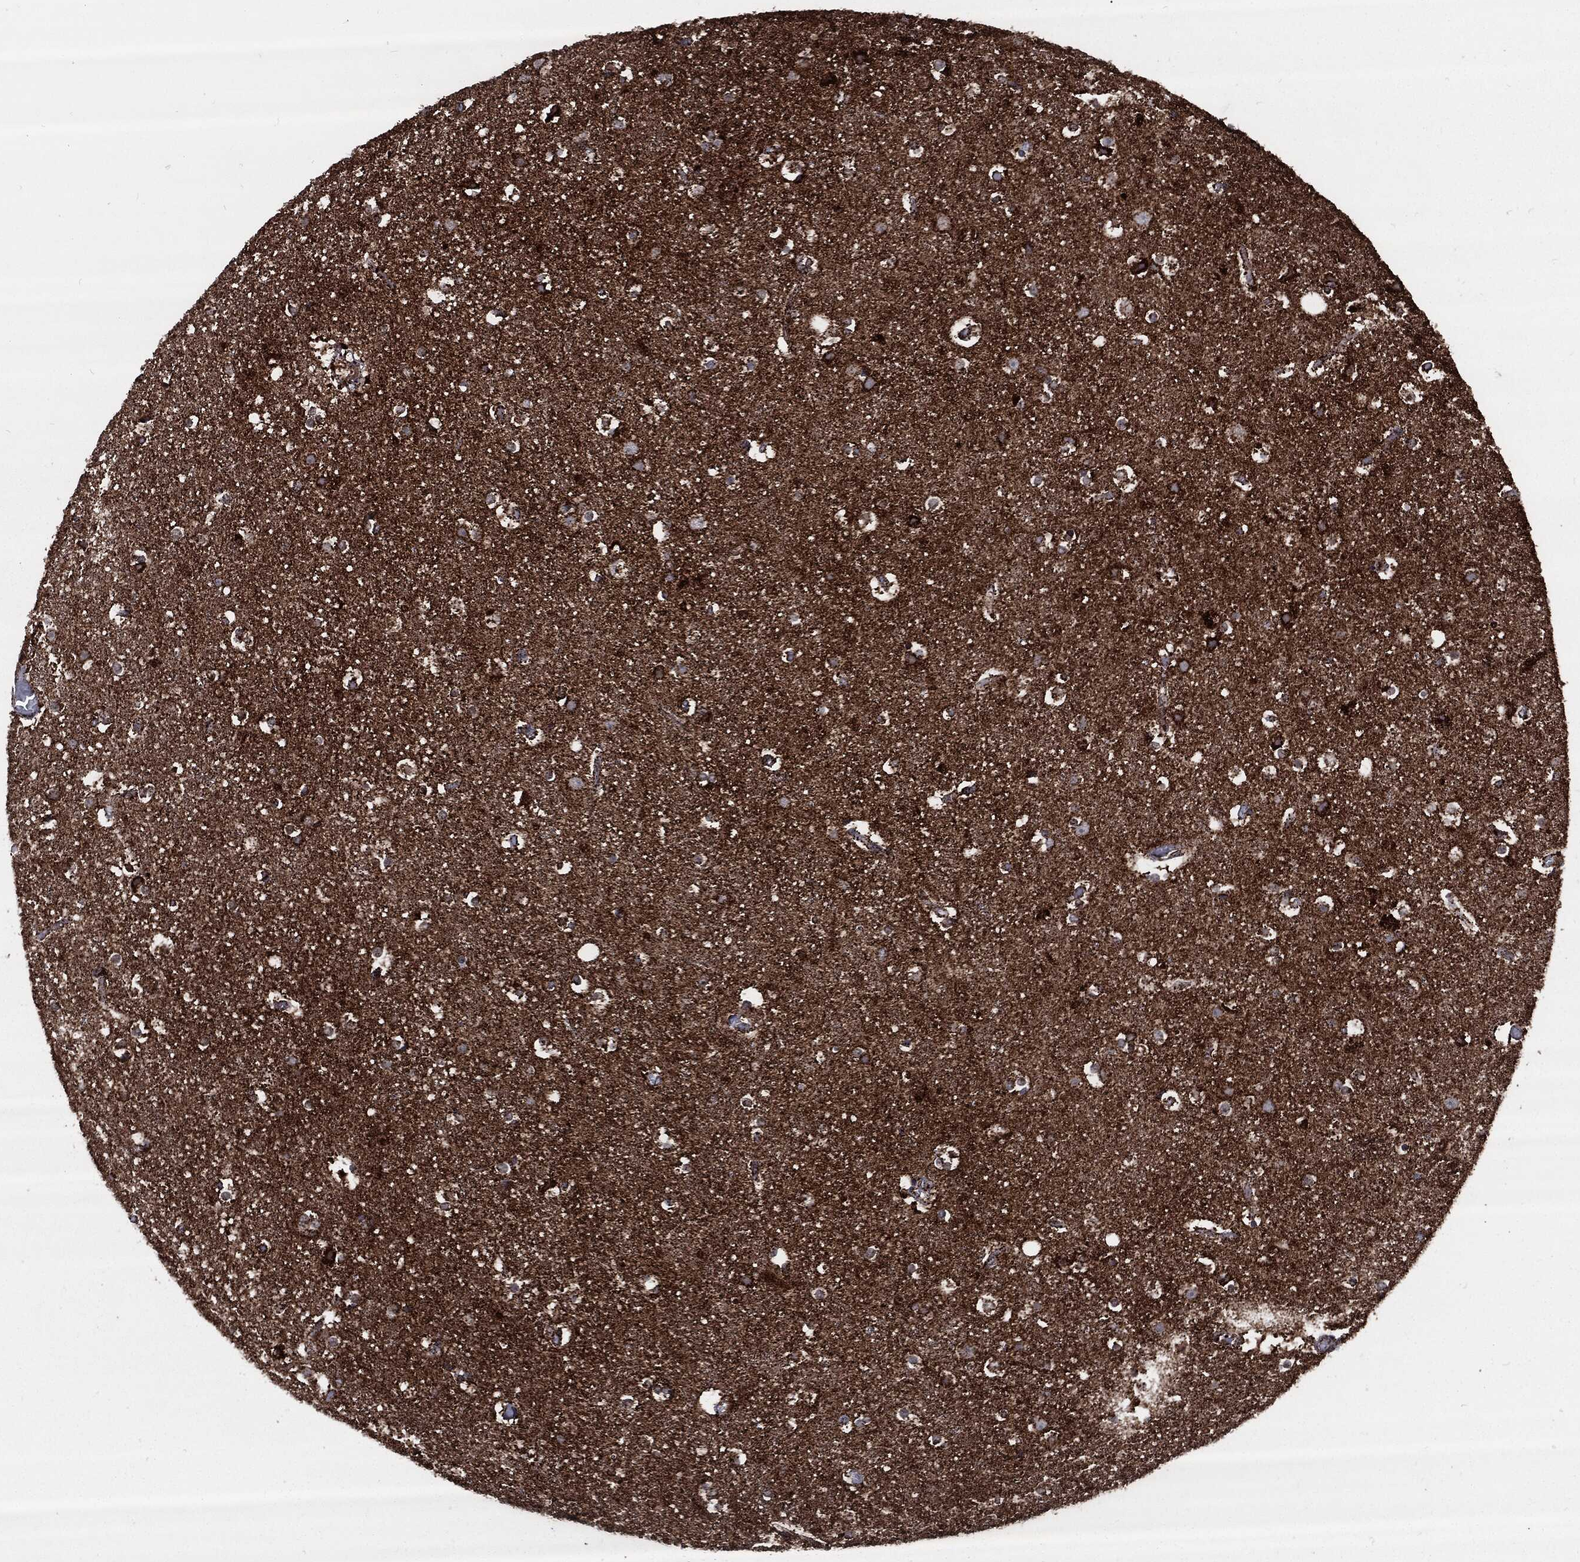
{"staining": {"intensity": "strong", "quantity": ">75%", "location": "cytoplasmic/membranous"}, "tissue": "cerebral cortex", "cell_type": "Endothelial cells", "image_type": "normal", "snomed": [{"axis": "morphology", "description": "Normal tissue, NOS"}, {"axis": "topography", "description": "Cerebral cortex"}], "caption": "Immunohistochemical staining of benign cerebral cortex shows high levels of strong cytoplasmic/membranous staining in approximately >75% of endothelial cells. (Stains: DAB (3,3'-diaminobenzidine) in brown, nuclei in blue, Microscopy: brightfield microscopy at high magnification).", "gene": "FH", "patient": {"sex": "female", "age": 52}}